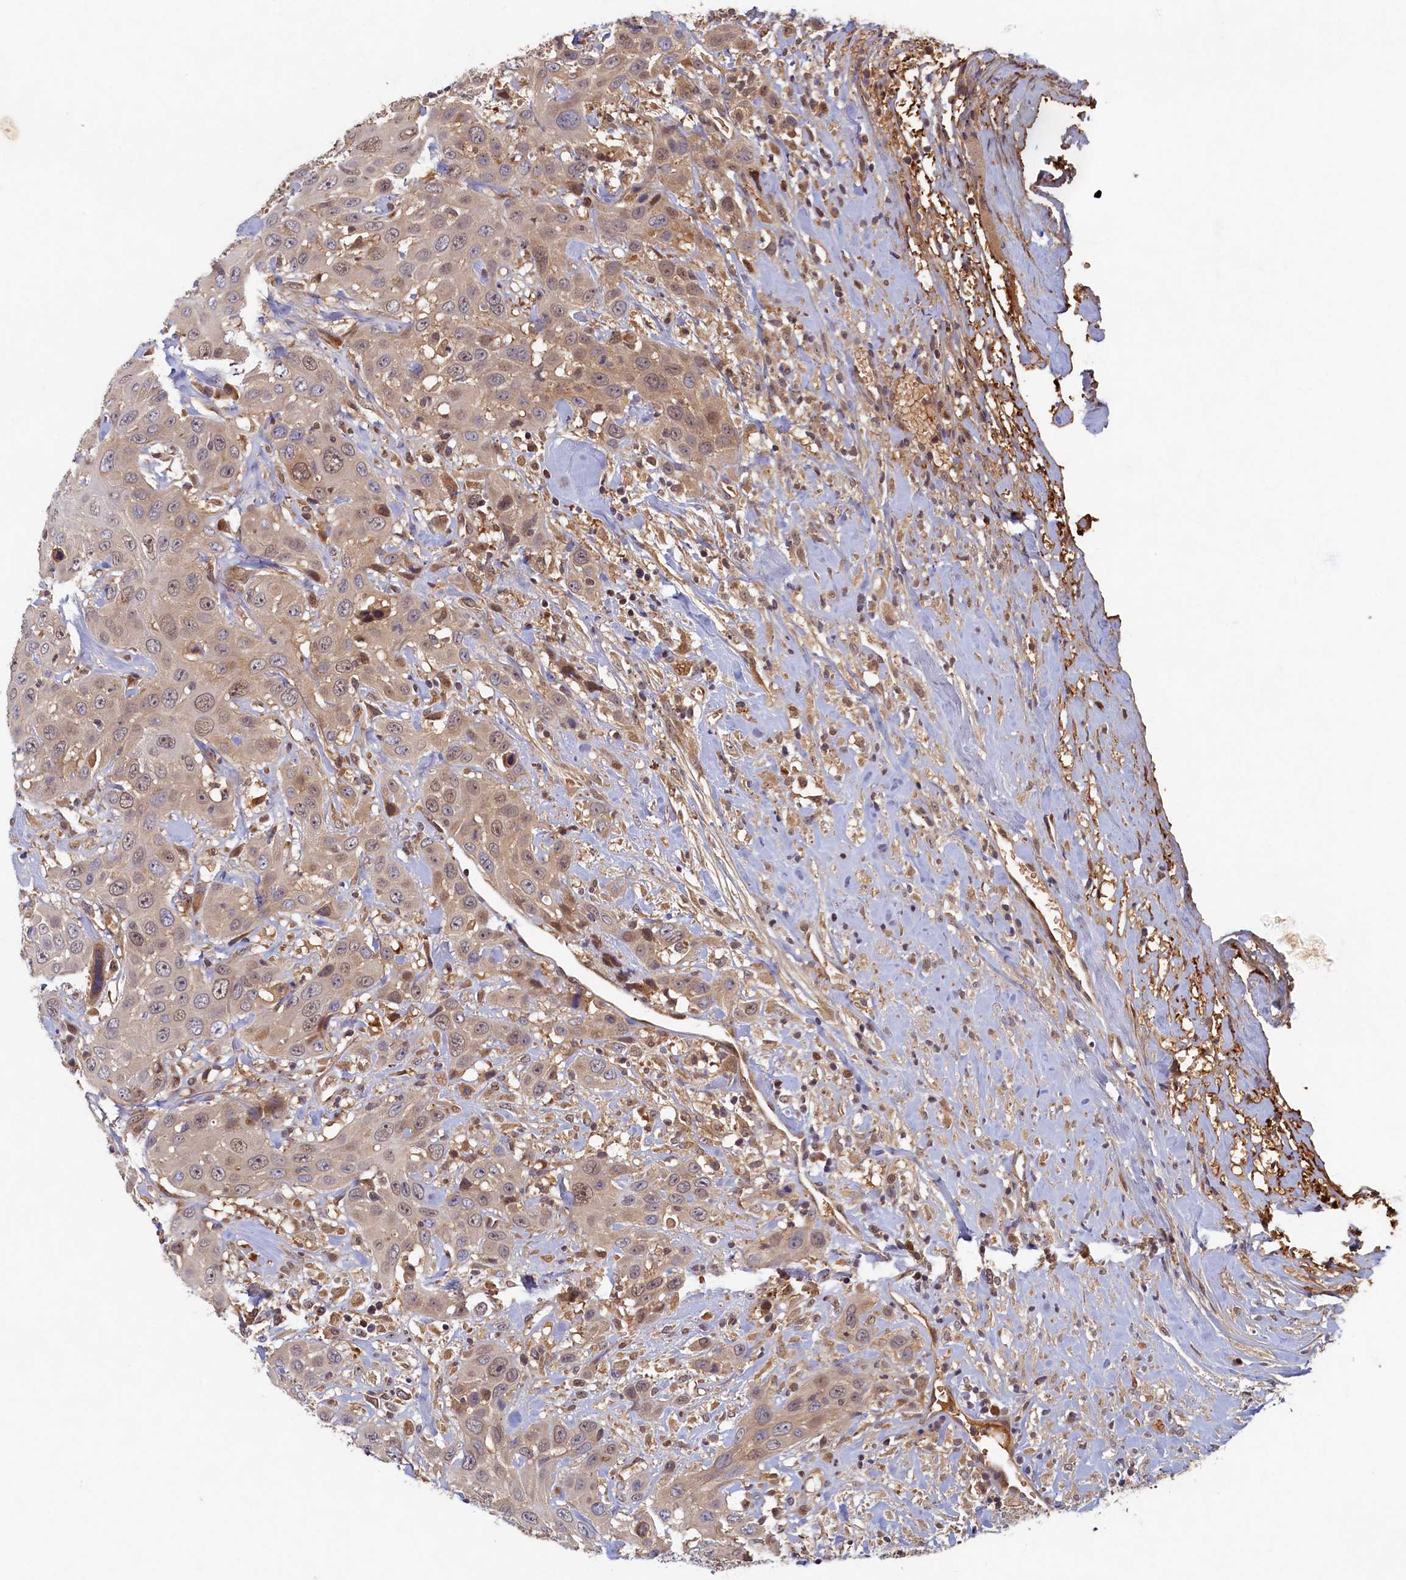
{"staining": {"intensity": "weak", "quantity": "25%-75%", "location": "cytoplasmic/membranous,nuclear"}, "tissue": "head and neck cancer", "cell_type": "Tumor cells", "image_type": "cancer", "snomed": [{"axis": "morphology", "description": "Squamous cell carcinoma, NOS"}, {"axis": "topography", "description": "Head-Neck"}], "caption": "Head and neck squamous cell carcinoma stained with a protein marker reveals weak staining in tumor cells.", "gene": "LCMT2", "patient": {"sex": "male", "age": 81}}